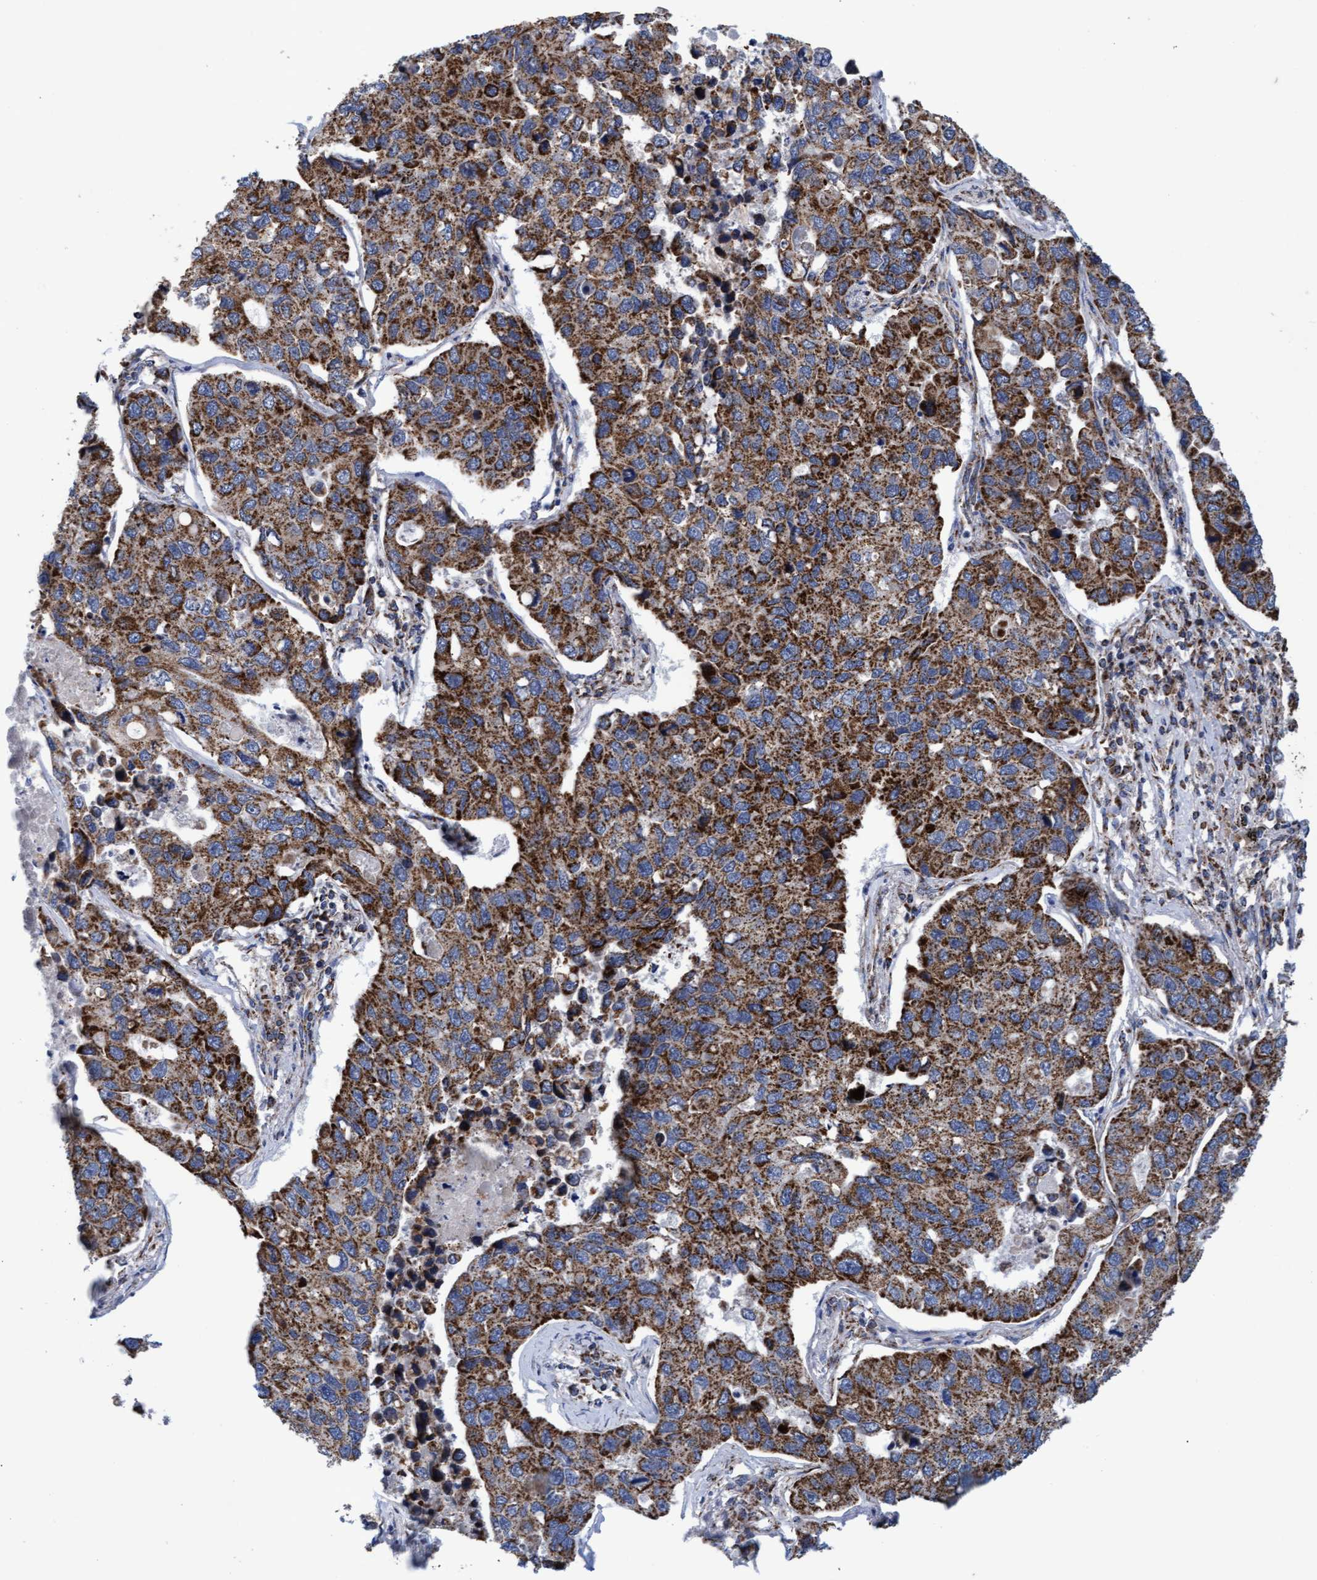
{"staining": {"intensity": "strong", "quantity": ">75%", "location": "cytoplasmic/membranous"}, "tissue": "lung cancer", "cell_type": "Tumor cells", "image_type": "cancer", "snomed": [{"axis": "morphology", "description": "Adenocarcinoma, NOS"}, {"axis": "topography", "description": "Lung"}], "caption": "This histopathology image shows immunohistochemistry staining of lung cancer (adenocarcinoma), with high strong cytoplasmic/membranous staining in approximately >75% of tumor cells.", "gene": "MRPL38", "patient": {"sex": "male", "age": 64}}